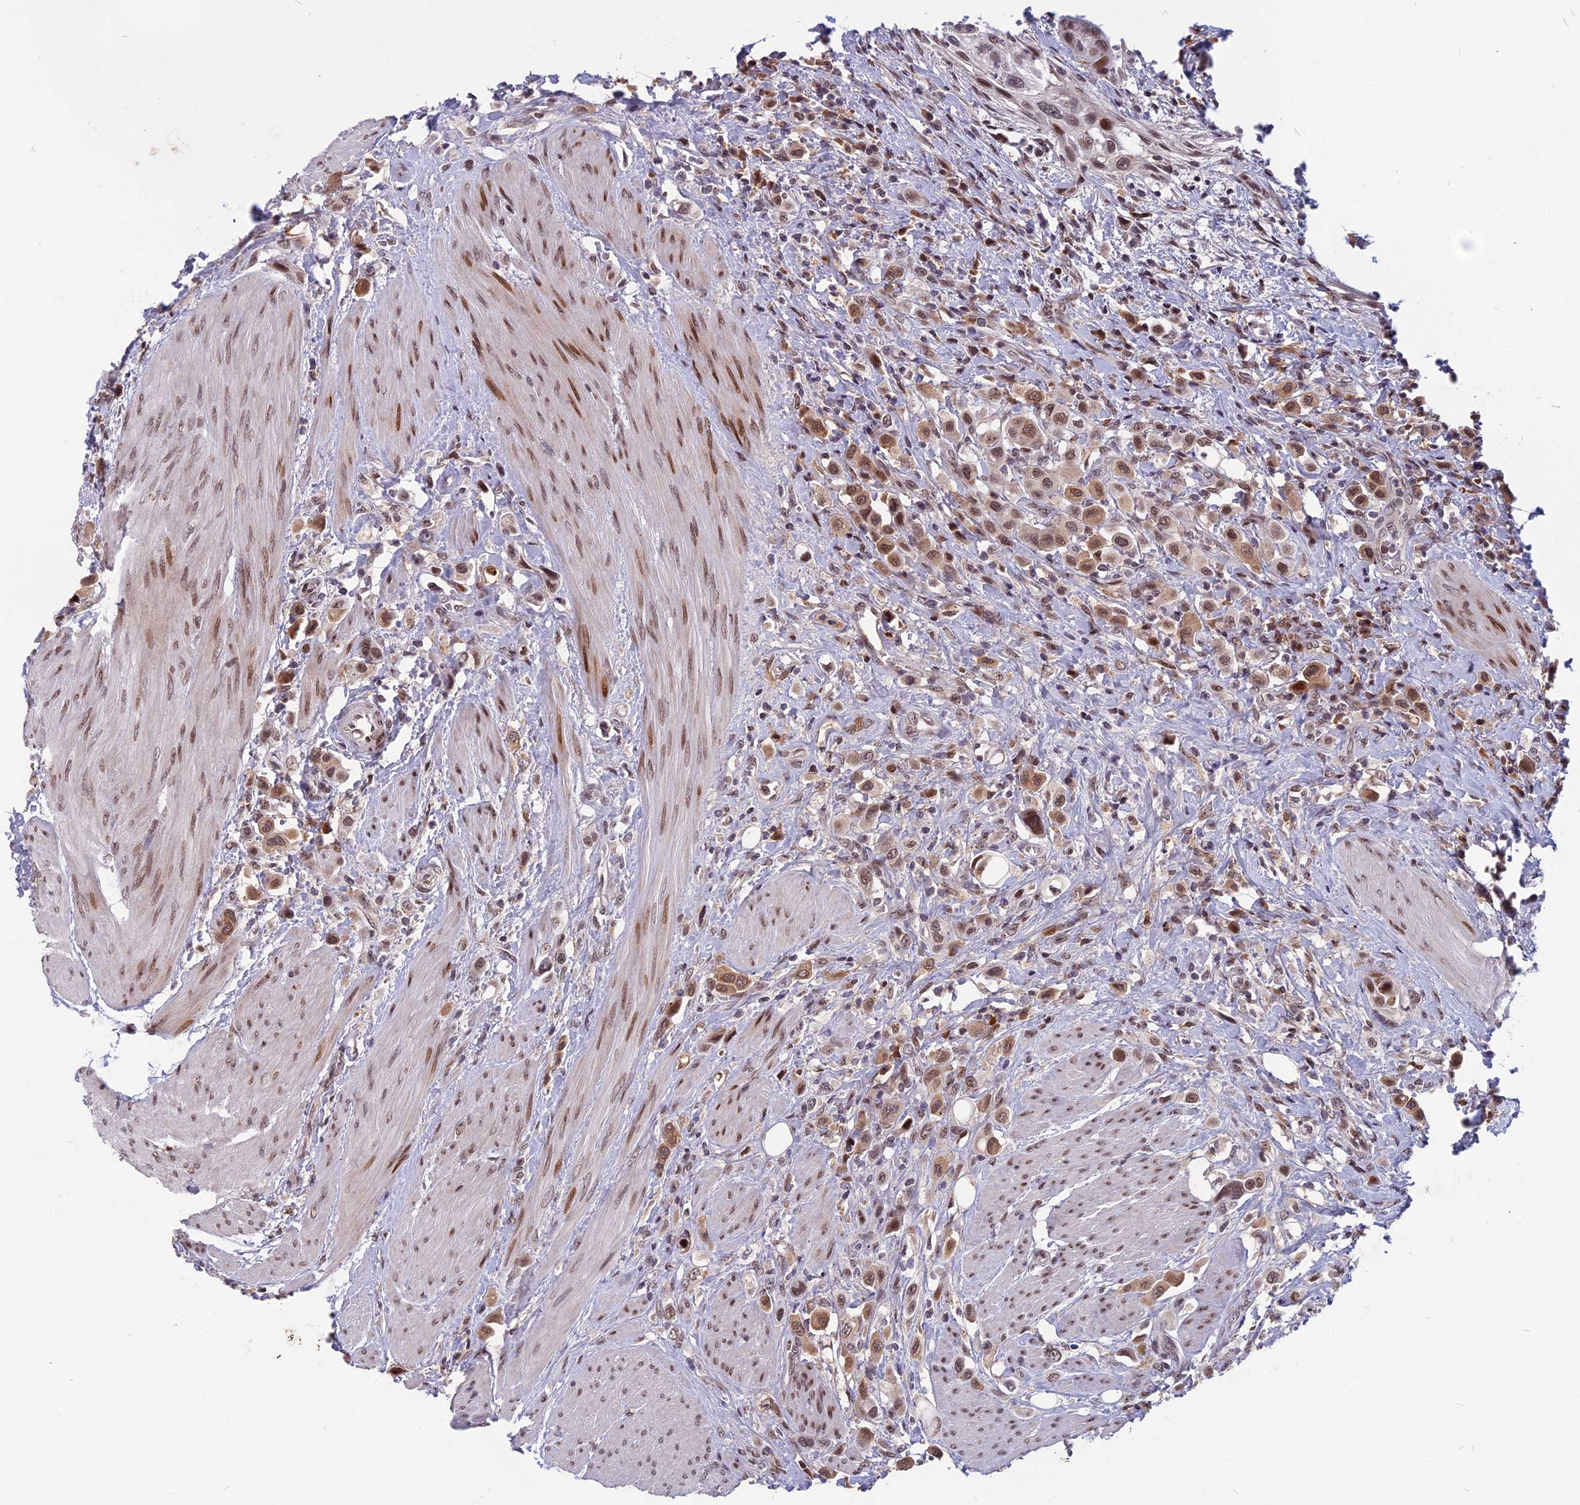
{"staining": {"intensity": "moderate", "quantity": ">75%", "location": "nuclear"}, "tissue": "urothelial cancer", "cell_type": "Tumor cells", "image_type": "cancer", "snomed": [{"axis": "morphology", "description": "Urothelial carcinoma, High grade"}, {"axis": "topography", "description": "Urinary bladder"}], "caption": "IHC of human high-grade urothelial carcinoma demonstrates medium levels of moderate nuclear expression in approximately >75% of tumor cells. Immunohistochemistry stains the protein in brown and the nuclei are stained blue.", "gene": "CDC7", "patient": {"sex": "male", "age": 50}}